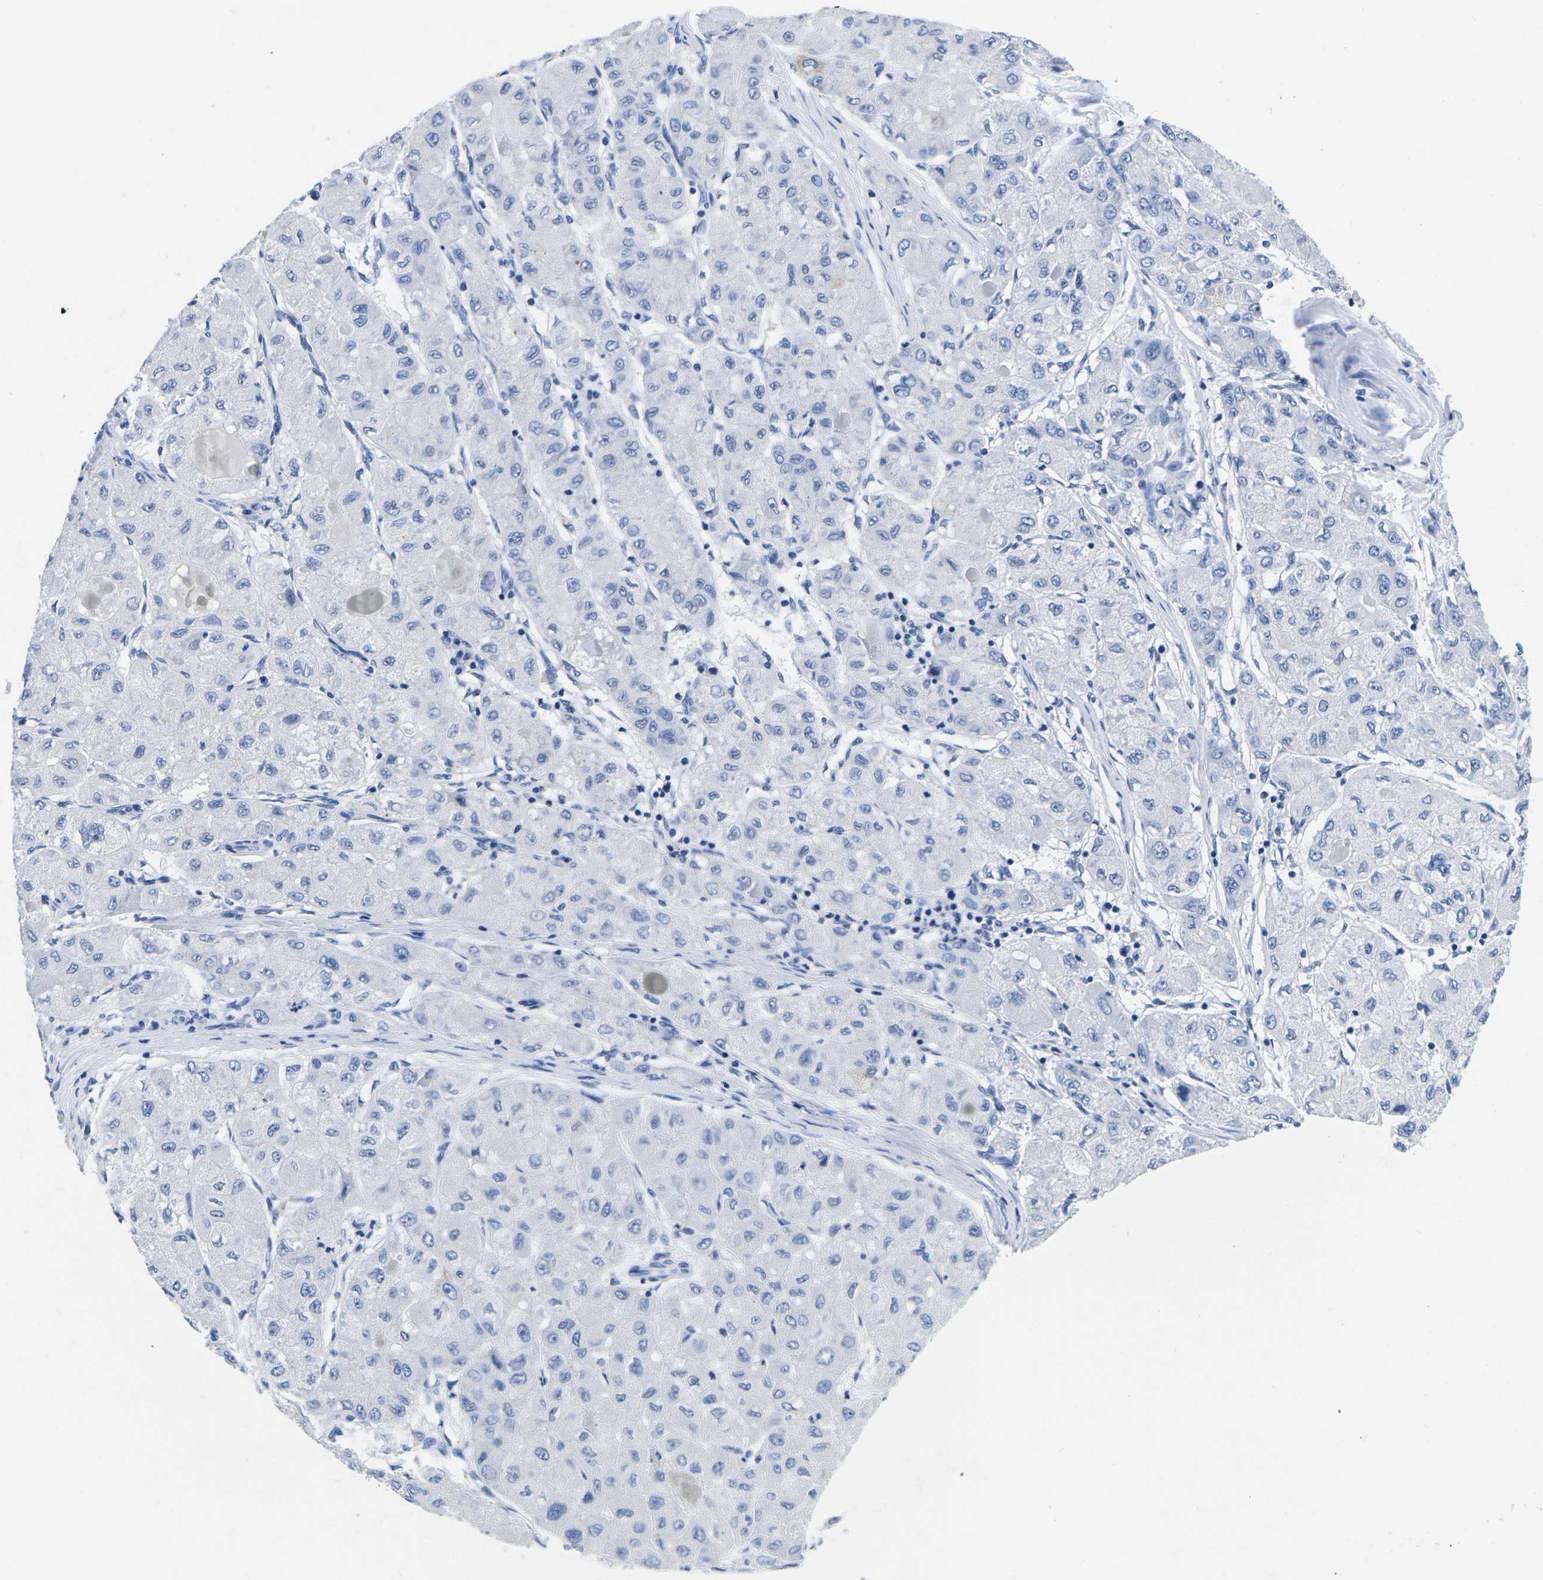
{"staining": {"intensity": "negative", "quantity": "none", "location": "none"}, "tissue": "liver cancer", "cell_type": "Tumor cells", "image_type": "cancer", "snomed": [{"axis": "morphology", "description": "Carcinoma, Hepatocellular, NOS"}, {"axis": "topography", "description": "Liver"}], "caption": "Tumor cells show no significant protein expression in hepatocellular carcinoma (liver).", "gene": "CYP1A2", "patient": {"sex": "male", "age": 80}}